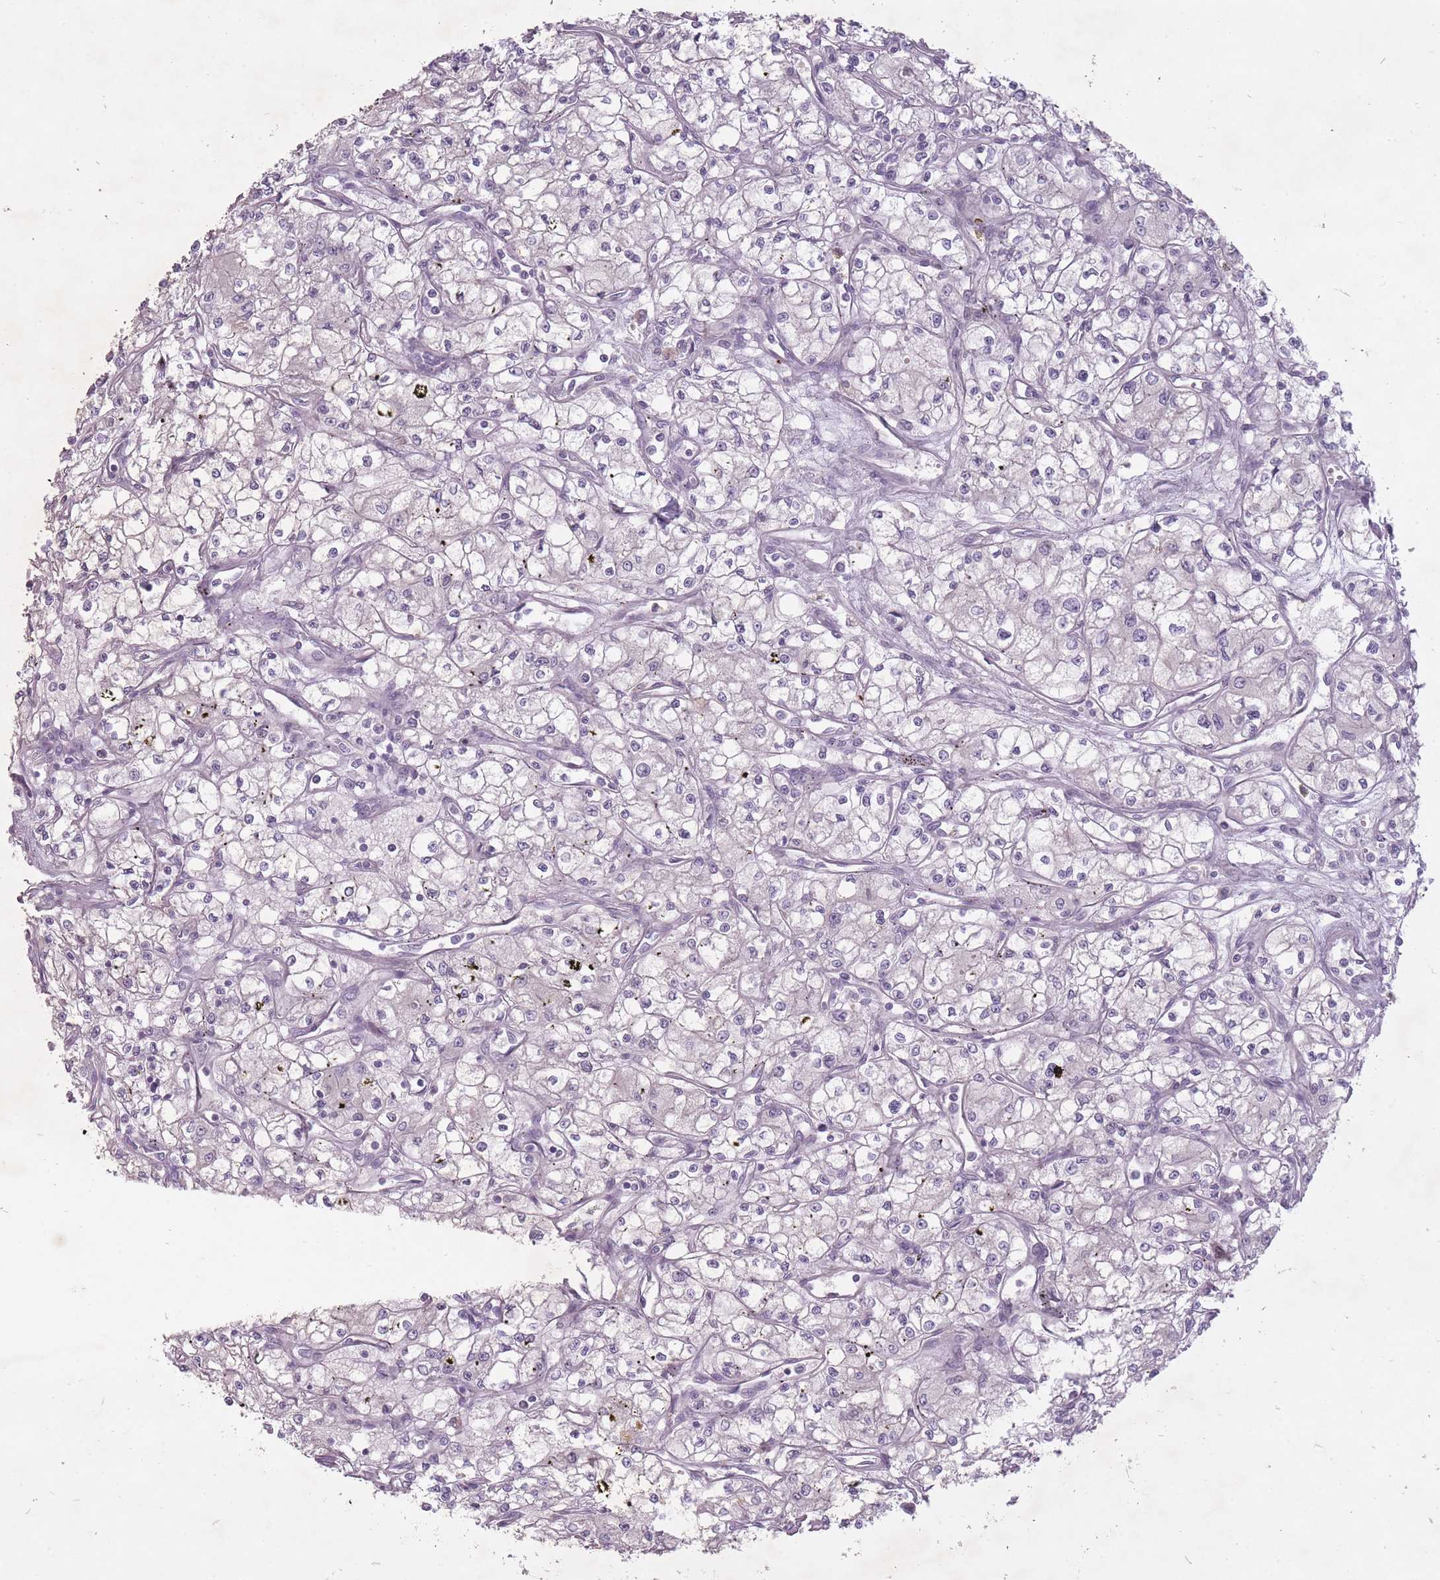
{"staining": {"intensity": "negative", "quantity": "none", "location": "none"}, "tissue": "renal cancer", "cell_type": "Tumor cells", "image_type": "cancer", "snomed": [{"axis": "morphology", "description": "Adenocarcinoma, NOS"}, {"axis": "topography", "description": "Kidney"}], "caption": "Immunohistochemical staining of adenocarcinoma (renal) demonstrates no significant staining in tumor cells.", "gene": "FAM43B", "patient": {"sex": "male", "age": 59}}